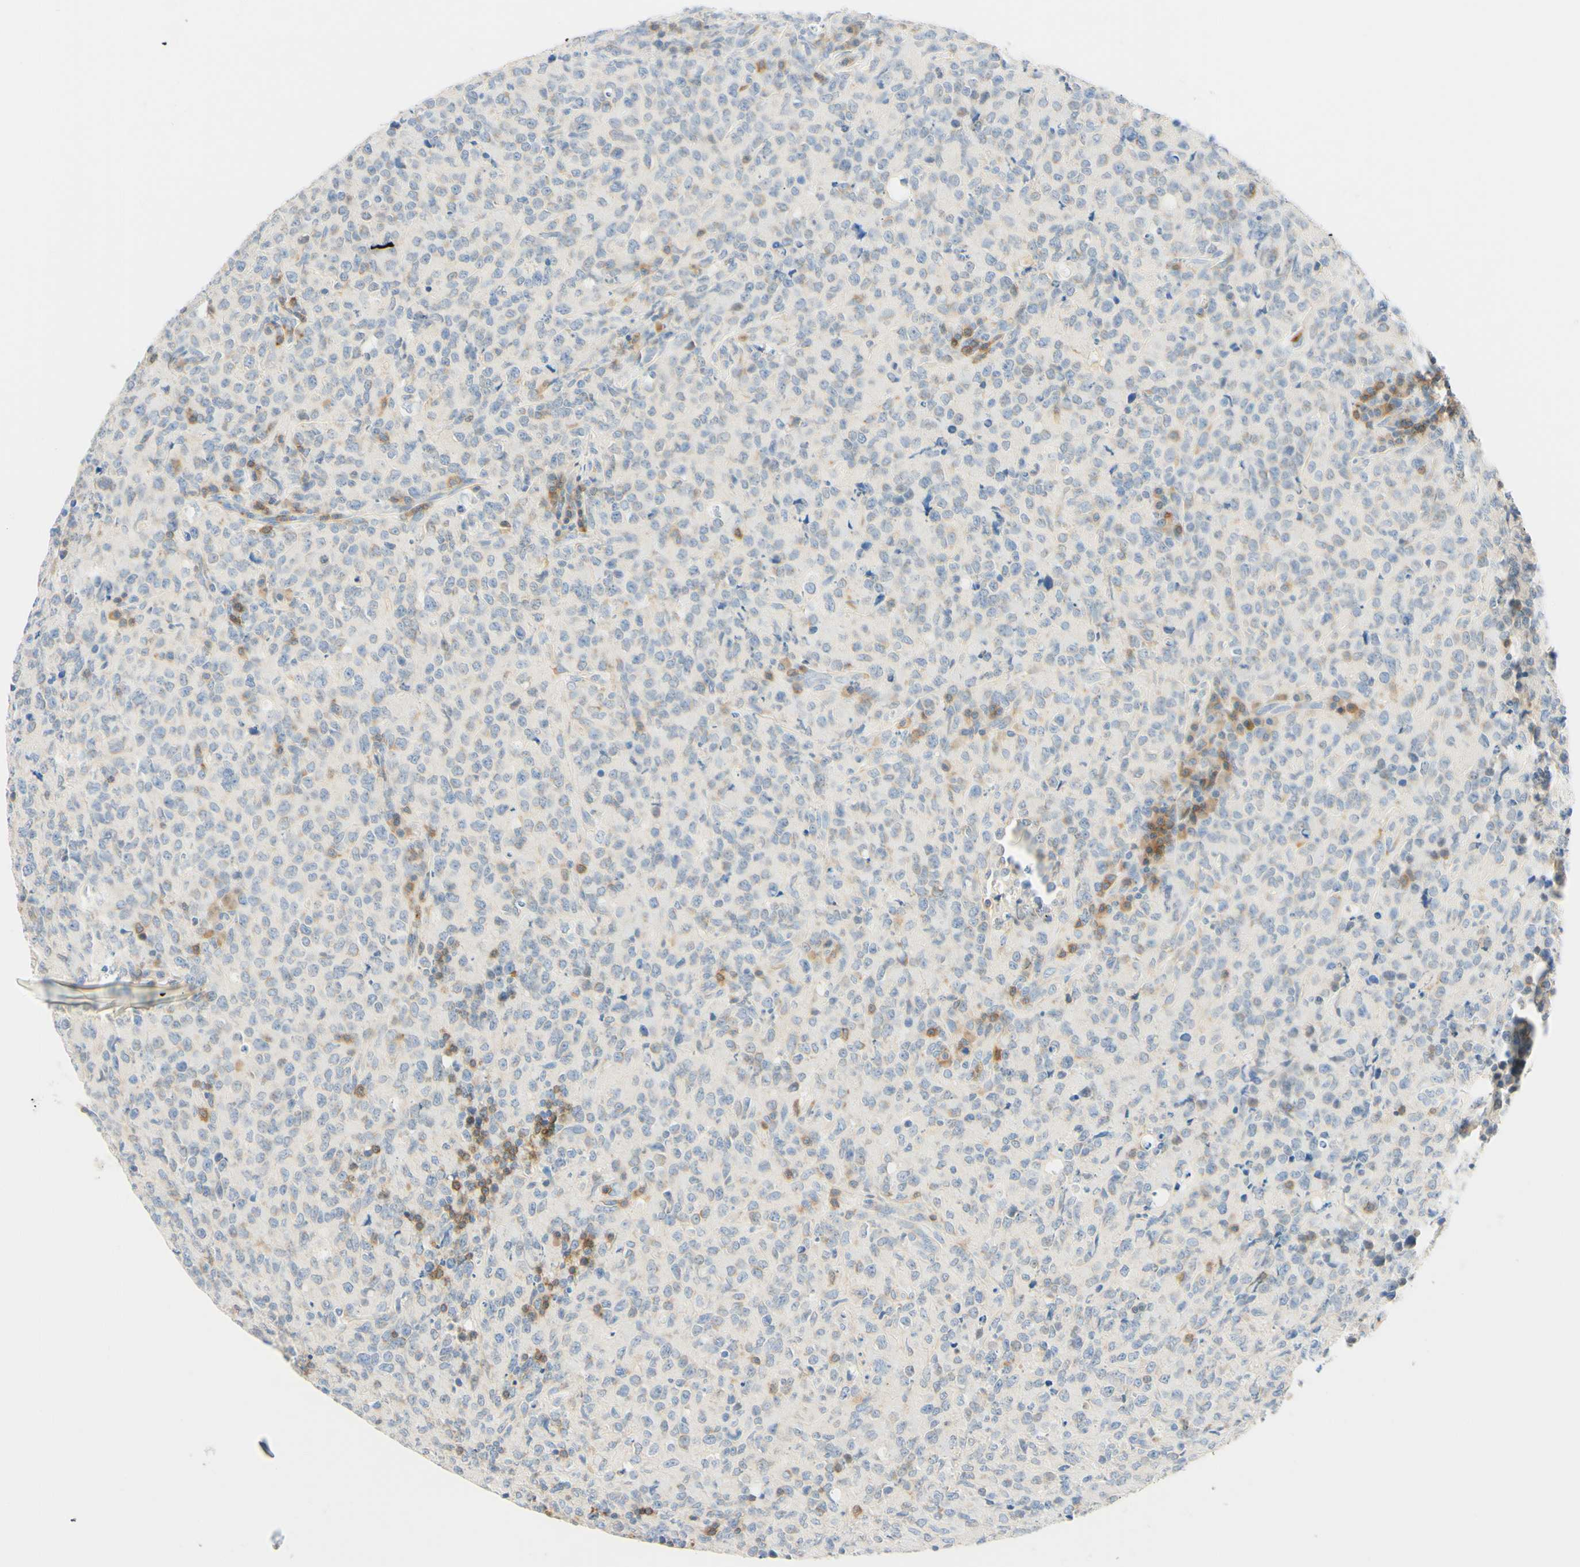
{"staining": {"intensity": "negative", "quantity": "none", "location": "none"}, "tissue": "lymphoma", "cell_type": "Tumor cells", "image_type": "cancer", "snomed": [{"axis": "morphology", "description": "Malignant lymphoma, non-Hodgkin's type, High grade"}, {"axis": "topography", "description": "Tonsil"}], "caption": "Immunohistochemistry image of neoplastic tissue: human lymphoma stained with DAB (3,3'-diaminobenzidine) shows no significant protein expression in tumor cells. (DAB immunohistochemistry (IHC), high magnification).", "gene": "LAT", "patient": {"sex": "female", "age": 36}}